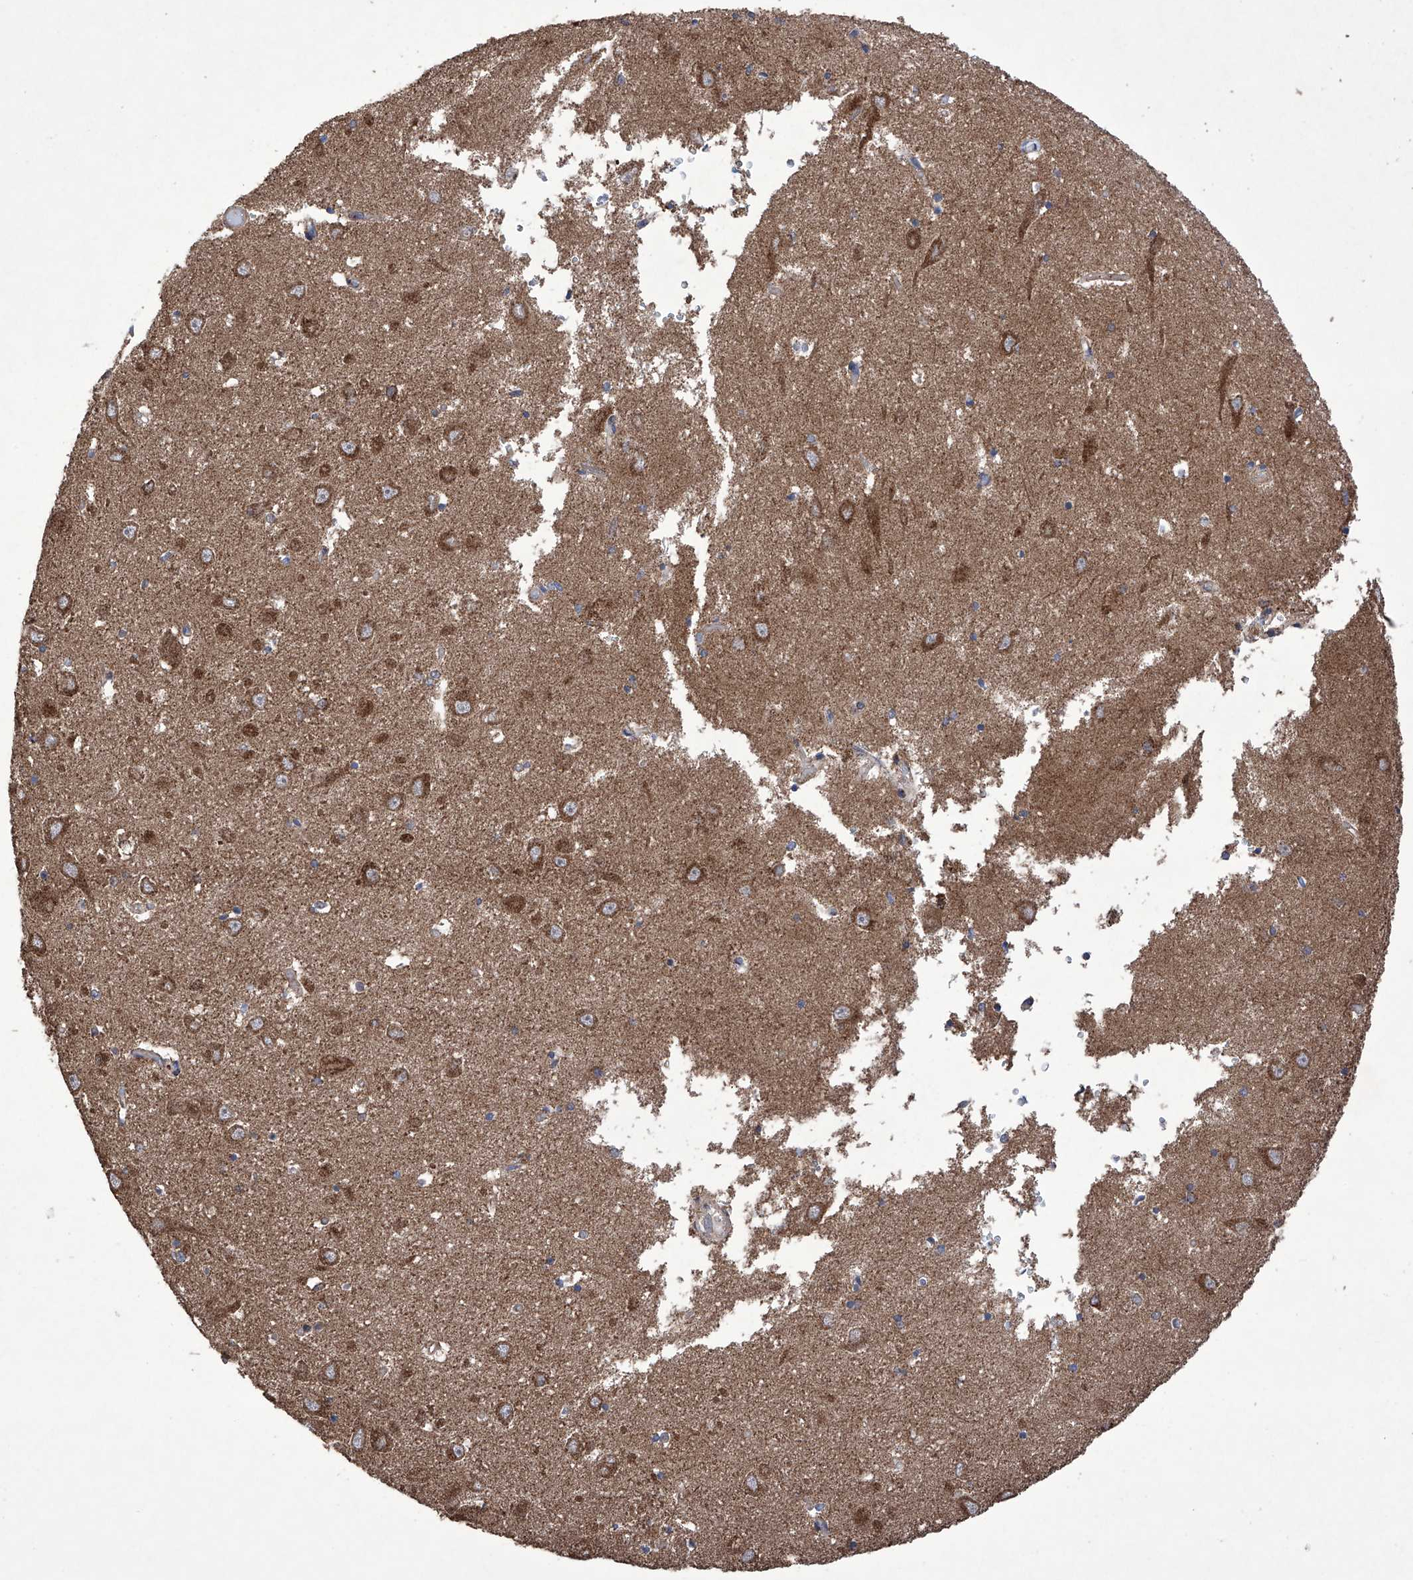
{"staining": {"intensity": "moderate", "quantity": ">75%", "location": "cytoplasmic/membranous"}, "tissue": "hippocampus", "cell_type": "Glial cells", "image_type": "normal", "snomed": [{"axis": "morphology", "description": "Normal tissue, NOS"}, {"axis": "topography", "description": "Hippocampus"}], "caption": "Immunohistochemical staining of normal human hippocampus demonstrates moderate cytoplasmic/membranous protein positivity in about >75% of glial cells. (Brightfield microscopy of DAB IHC at high magnification).", "gene": "EFCAB2", "patient": {"sex": "male", "age": 70}}